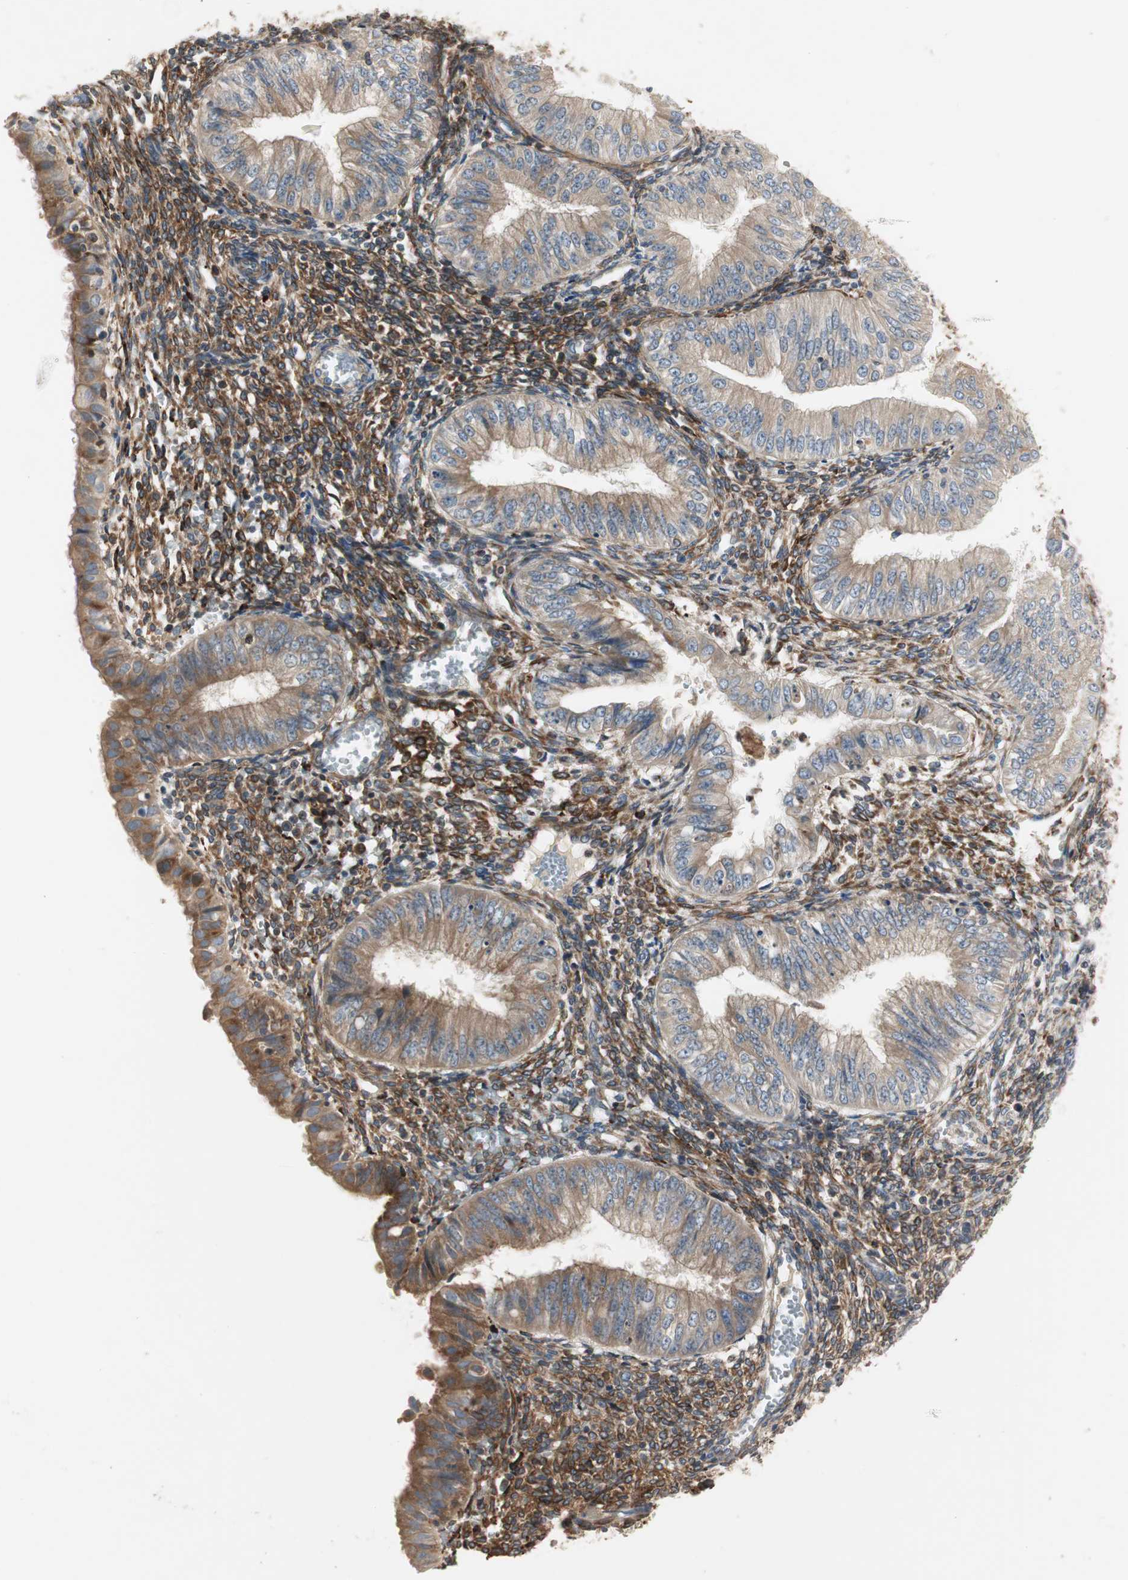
{"staining": {"intensity": "moderate", "quantity": ">75%", "location": "cytoplasmic/membranous"}, "tissue": "endometrial cancer", "cell_type": "Tumor cells", "image_type": "cancer", "snomed": [{"axis": "morphology", "description": "Normal tissue, NOS"}, {"axis": "morphology", "description": "Adenocarcinoma, NOS"}, {"axis": "topography", "description": "Endometrium"}], "caption": "A medium amount of moderate cytoplasmic/membranous staining is present in approximately >75% of tumor cells in endometrial adenocarcinoma tissue.", "gene": "H6PD", "patient": {"sex": "female", "age": 53}}